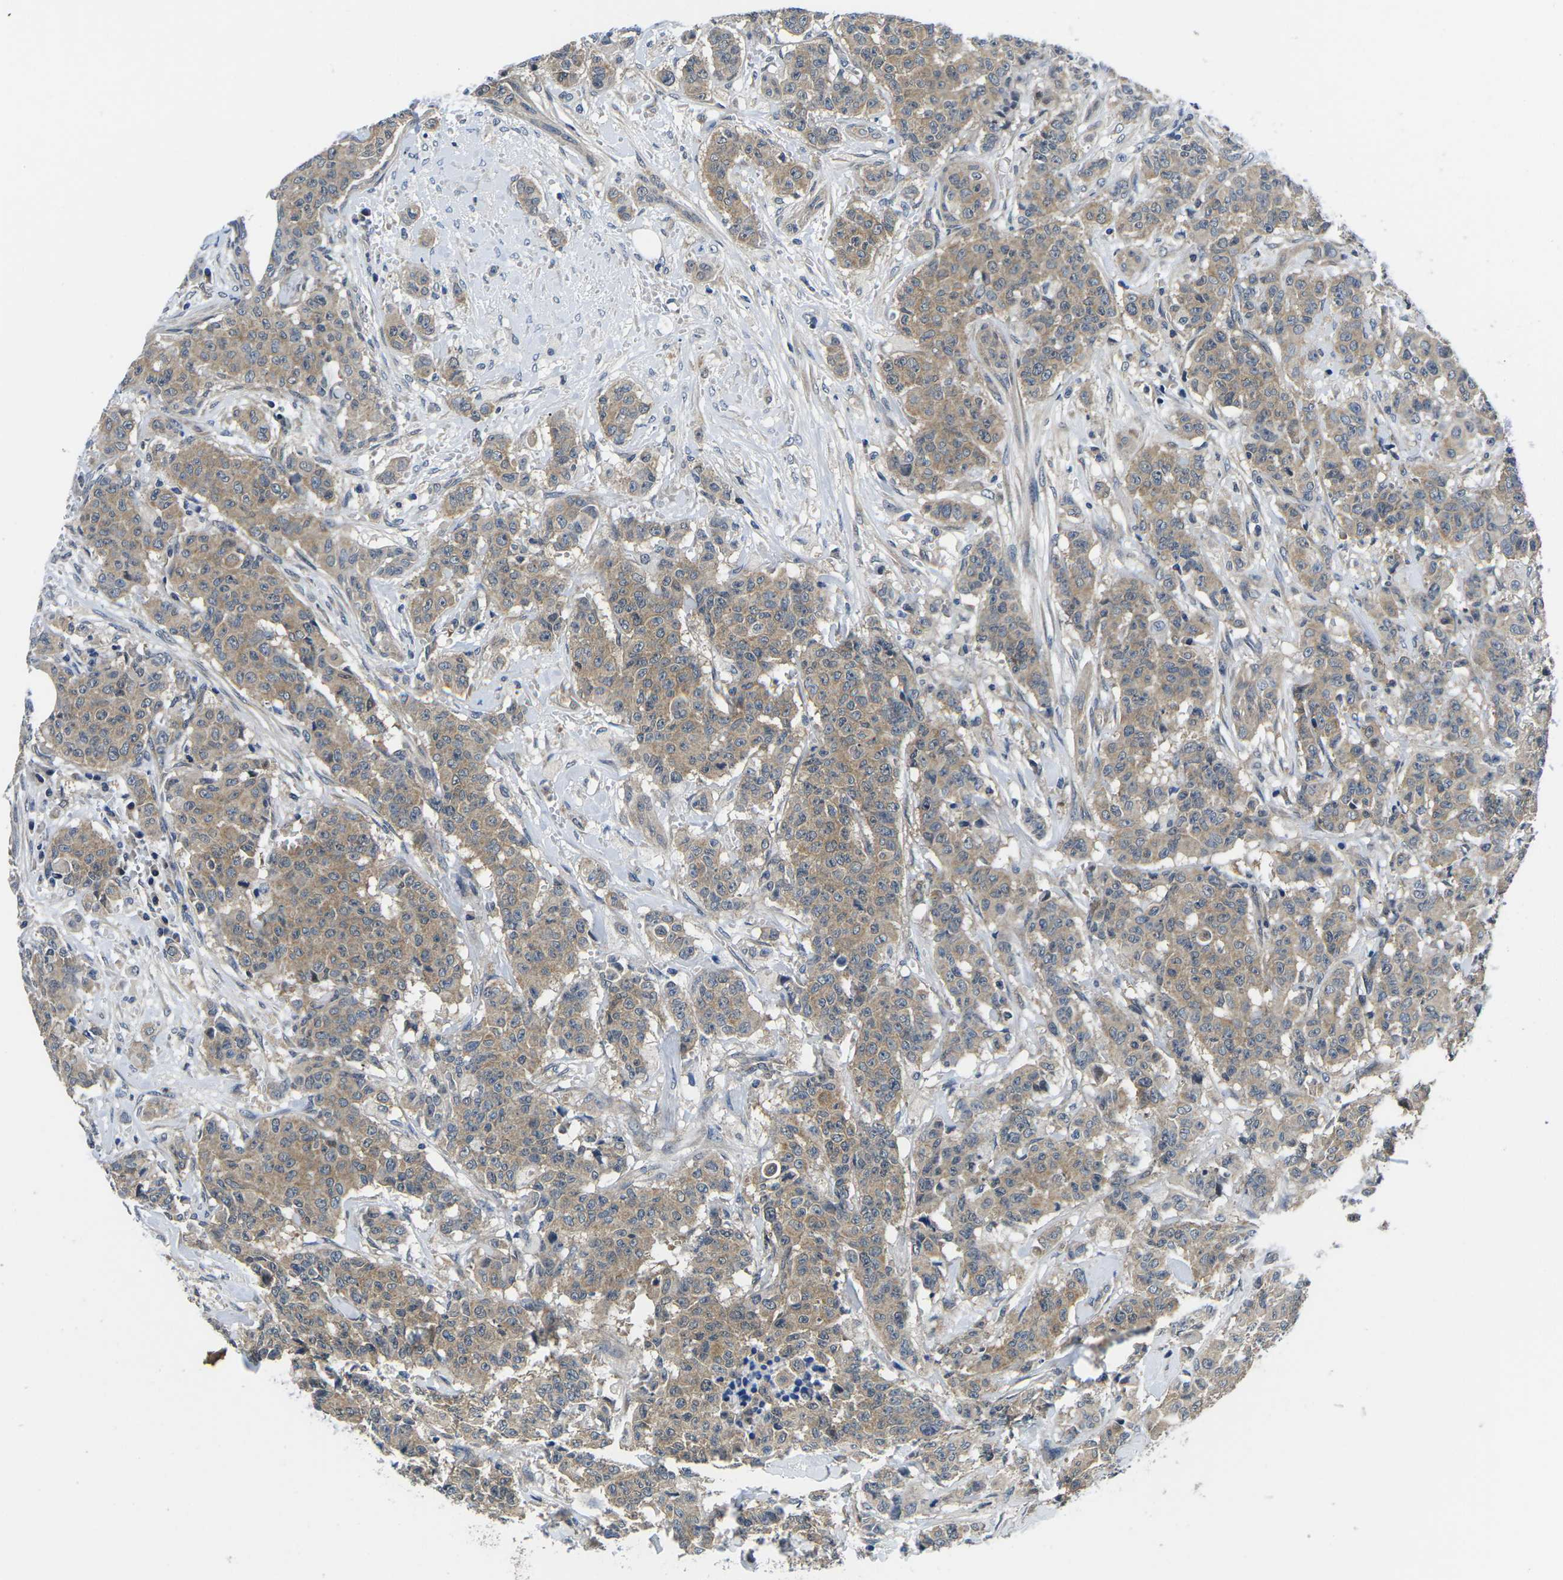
{"staining": {"intensity": "weak", "quantity": ">75%", "location": "cytoplasmic/membranous"}, "tissue": "breast cancer", "cell_type": "Tumor cells", "image_type": "cancer", "snomed": [{"axis": "morphology", "description": "Normal tissue, NOS"}, {"axis": "morphology", "description": "Duct carcinoma"}, {"axis": "topography", "description": "Breast"}], "caption": "A low amount of weak cytoplasmic/membranous staining is seen in about >75% of tumor cells in breast cancer tissue. (Stains: DAB in brown, nuclei in blue, Microscopy: brightfield microscopy at high magnification).", "gene": "GSK3B", "patient": {"sex": "female", "age": 40}}